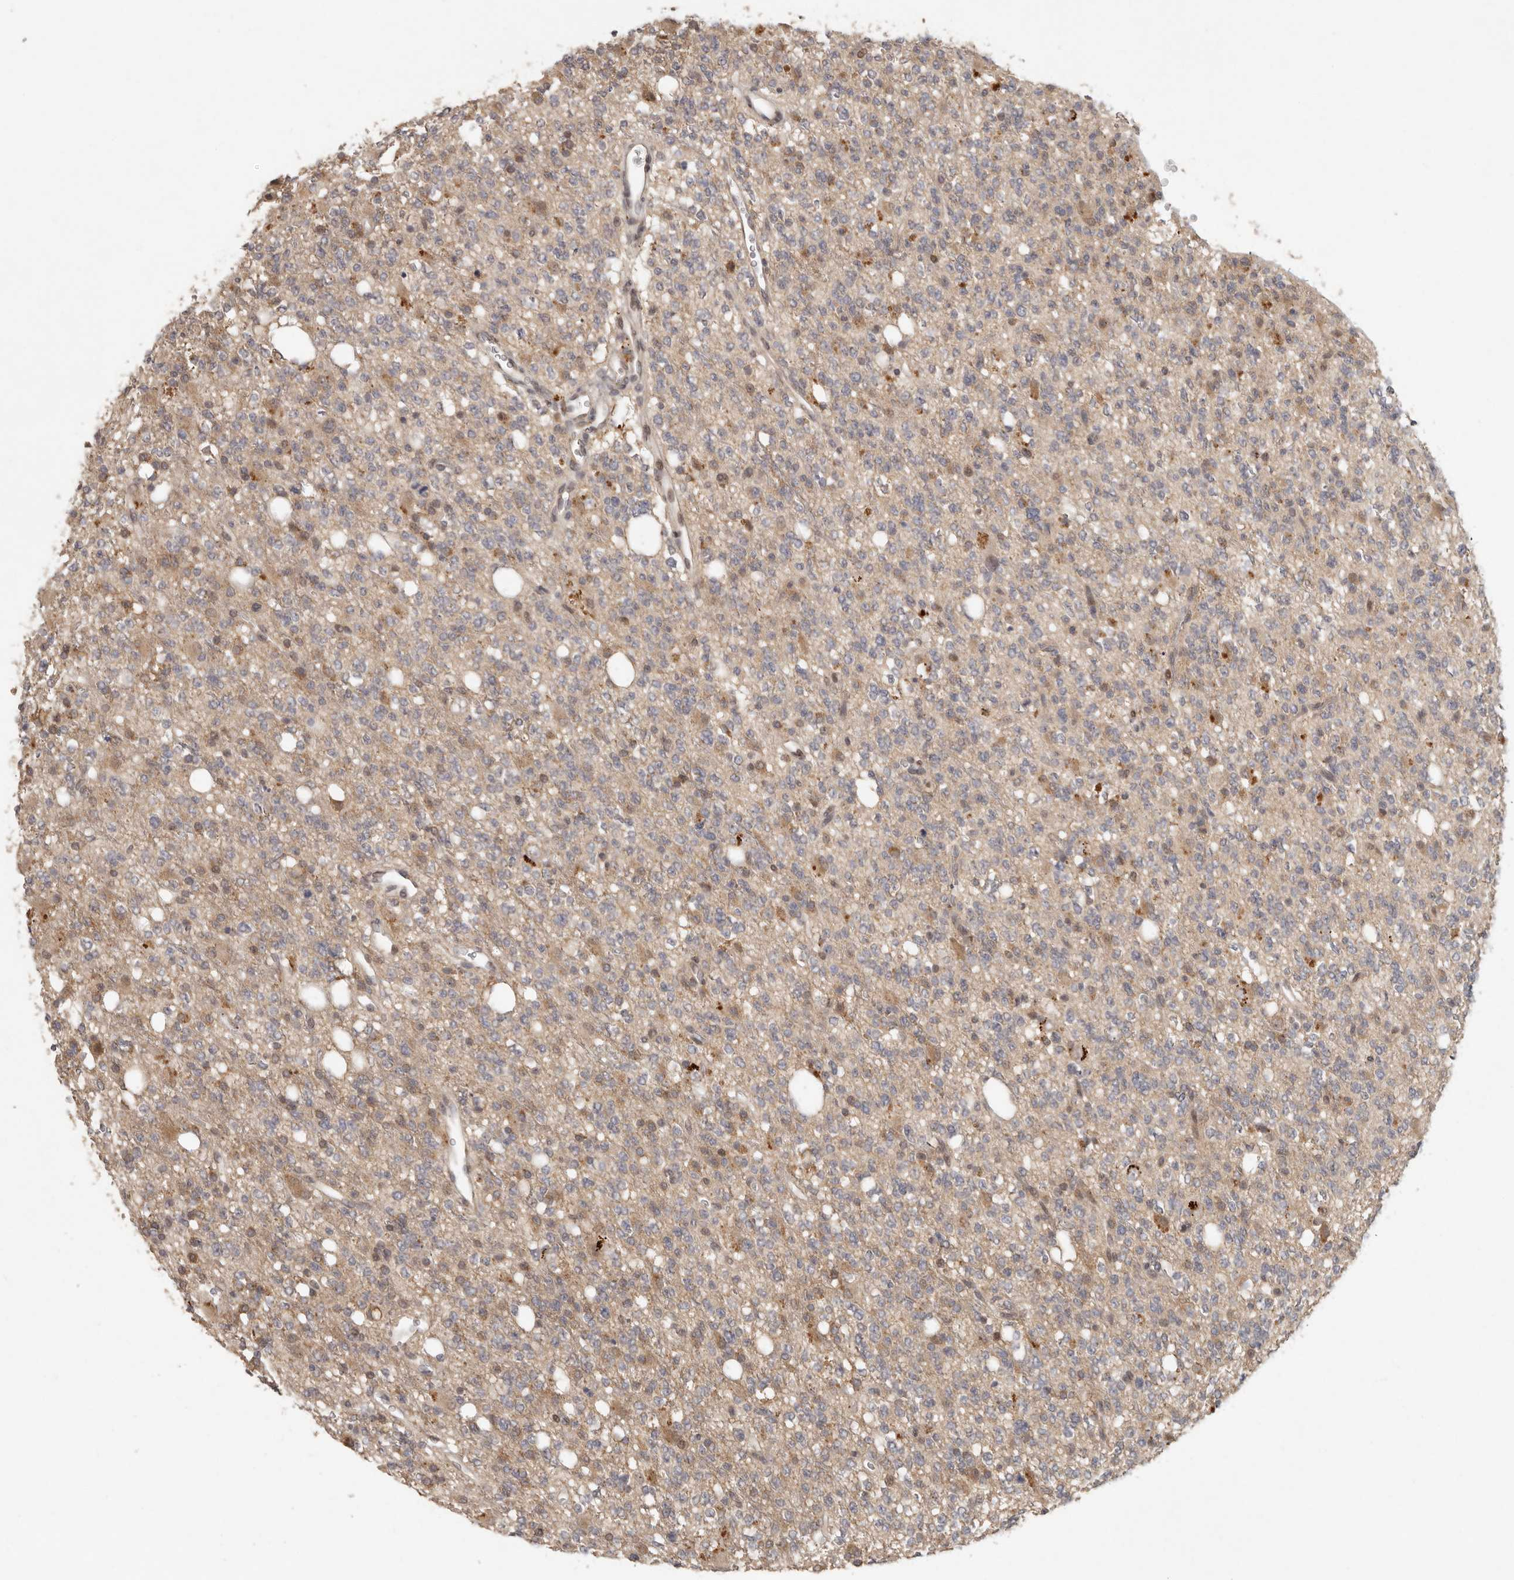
{"staining": {"intensity": "weak", "quantity": ">75%", "location": "cytoplasmic/membranous"}, "tissue": "glioma", "cell_type": "Tumor cells", "image_type": "cancer", "snomed": [{"axis": "morphology", "description": "Glioma, malignant, High grade"}, {"axis": "topography", "description": "Brain"}], "caption": "Glioma was stained to show a protein in brown. There is low levels of weak cytoplasmic/membranous positivity in about >75% of tumor cells.", "gene": "LRRC75A", "patient": {"sex": "female", "age": 62}}